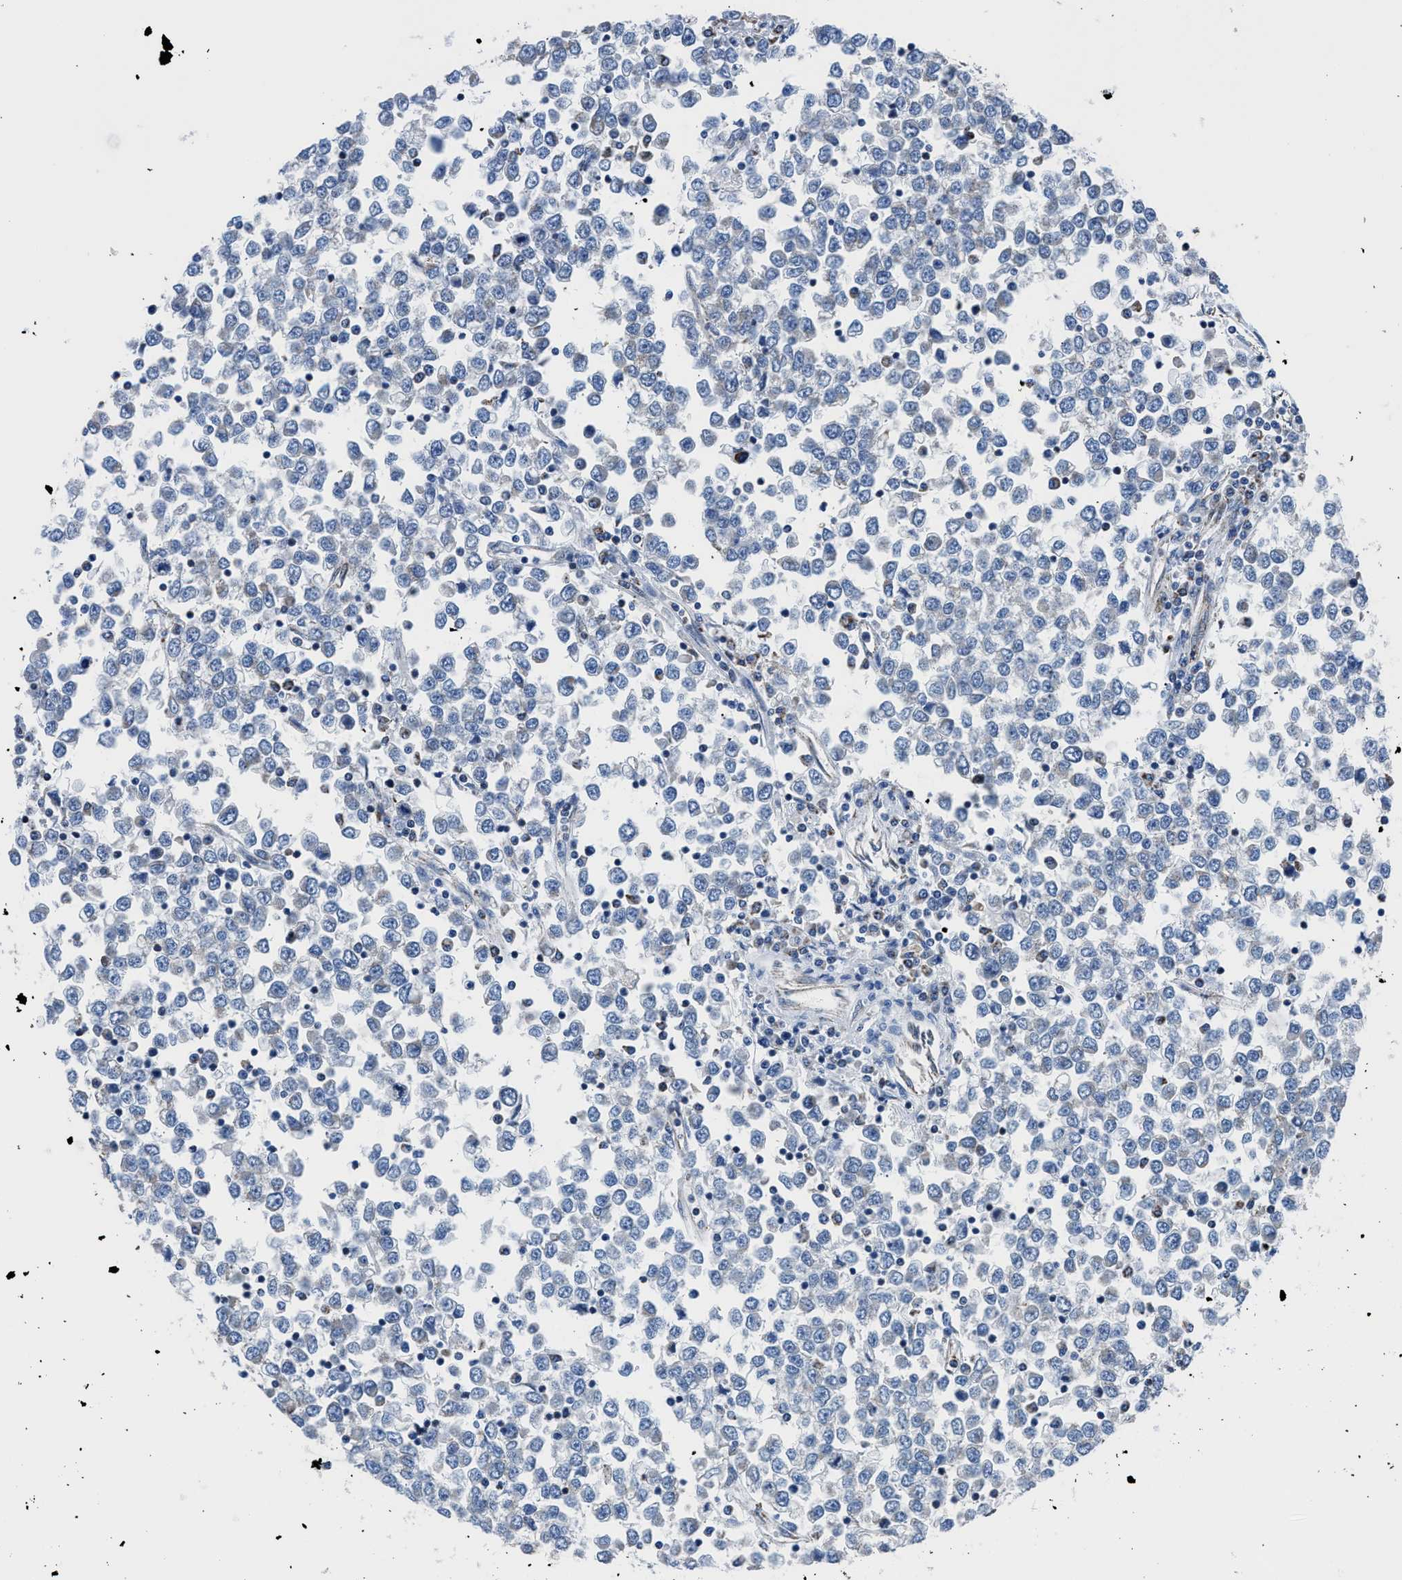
{"staining": {"intensity": "negative", "quantity": "none", "location": "none"}, "tissue": "testis cancer", "cell_type": "Tumor cells", "image_type": "cancer", "snomed": [{"axis": "morphology", "description": "Seminoma, NOS"}, {"axis": "topography", "description": "Testis"}], "caption": "High magnification brightfield microscopy of seminoma (testis) stained with DAB (brown) and counterstained with hematoxylin (blue): tumor cells show no significant expression. (Brightfield microscopy of DAB IHC at high magnification).", "gene": "LMO2", "patient": {"sex": "male", "age": 65}}